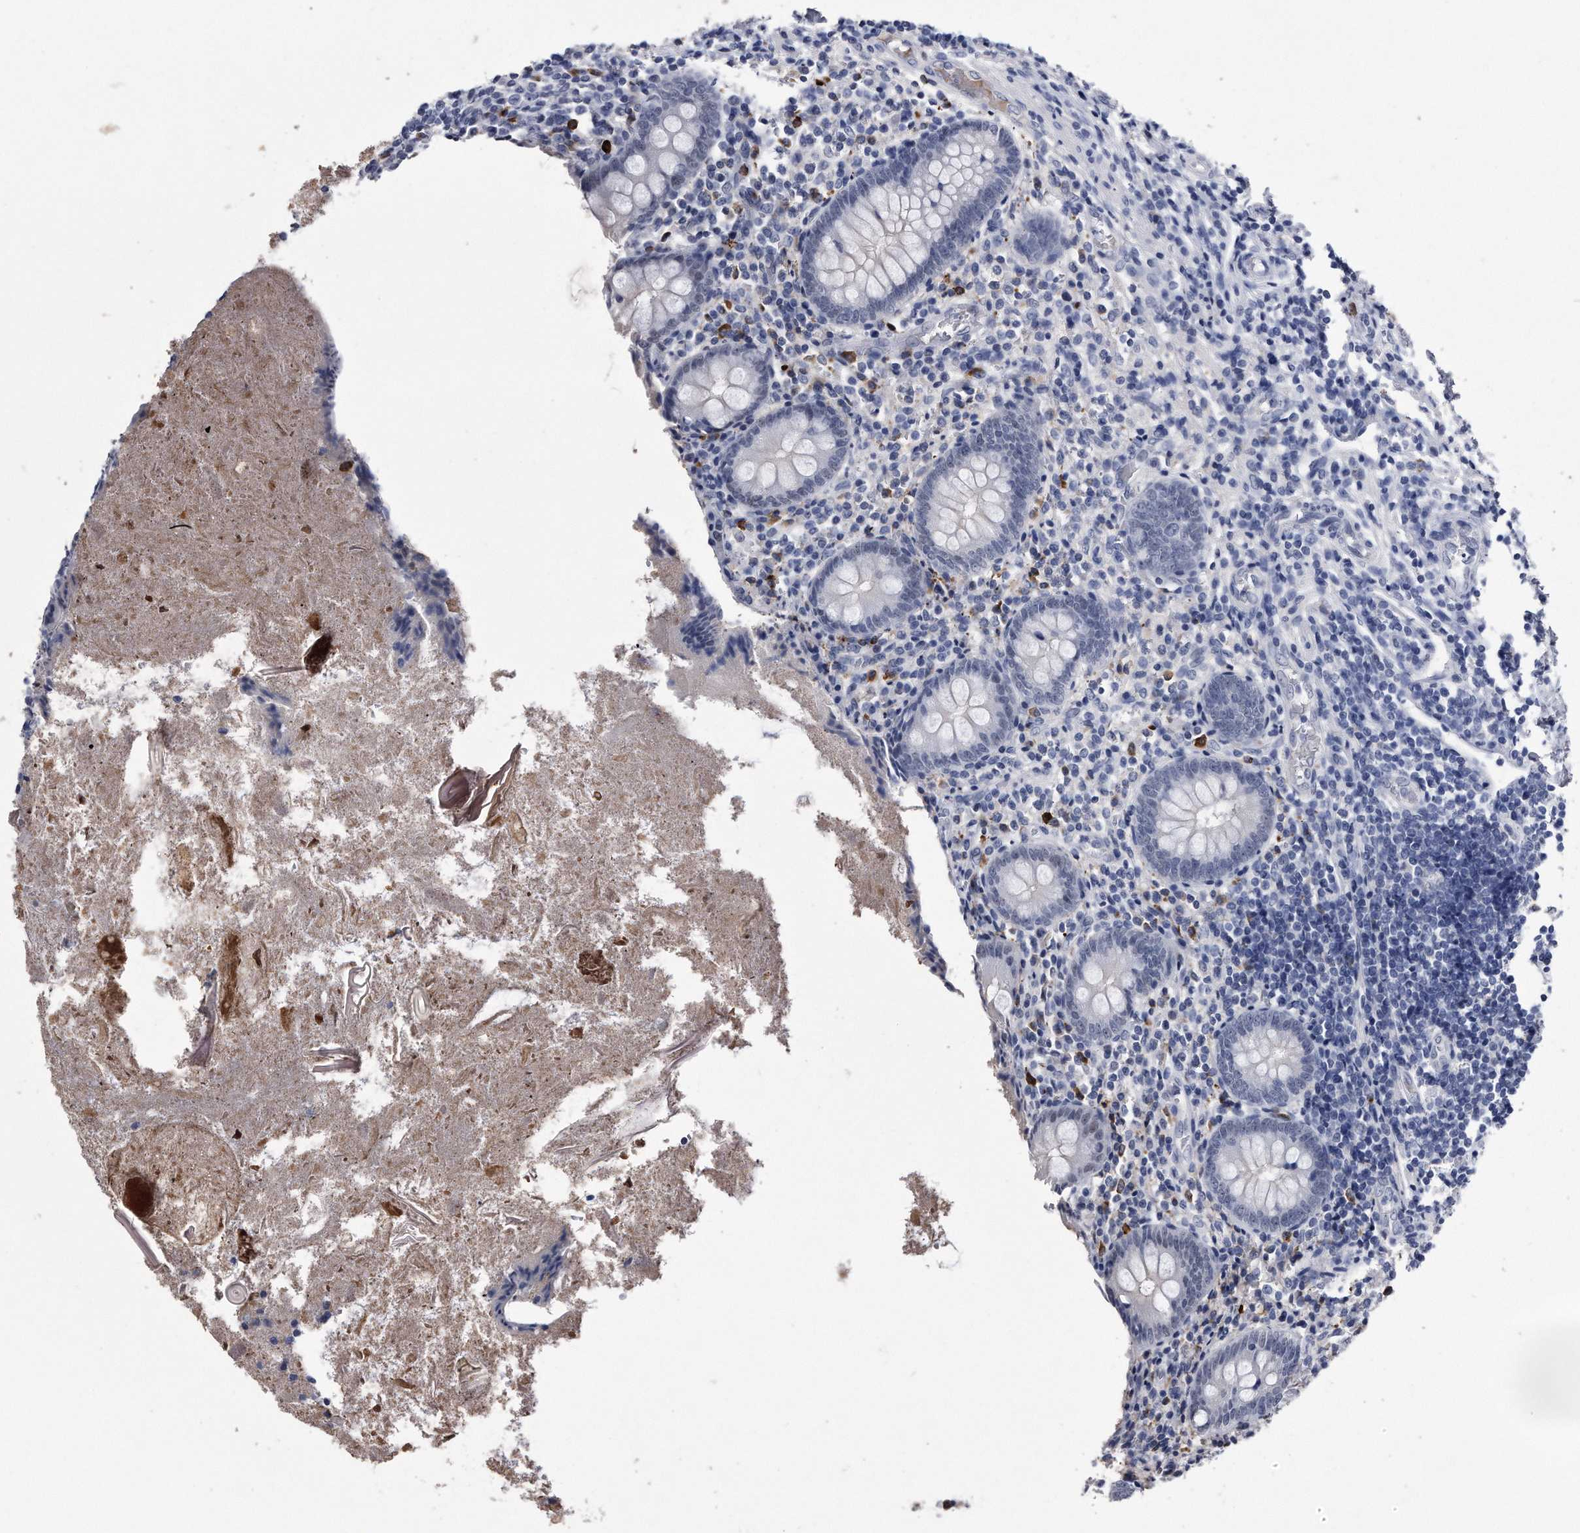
{"staining": {"intensity": "negative", "quantity": "none", "location": "none"}, "tissue": "appendix", "cell_type": "Glandular cells", "image_type": "normal", "snomed": [{"axis": "morphology", "description": "Normal tissue, NOS"}, {"axis": "topography", "description": "Appendix"}], "caption": "Protein analysis of unremarkable appendix reveals no significant expression in glandular cells. (DAB (3,3'-diaminobenzidine) IHC with hematoxylin counter stain).", "gene": "KCTD8", "patient": {"sex": "female", "age": 17}}